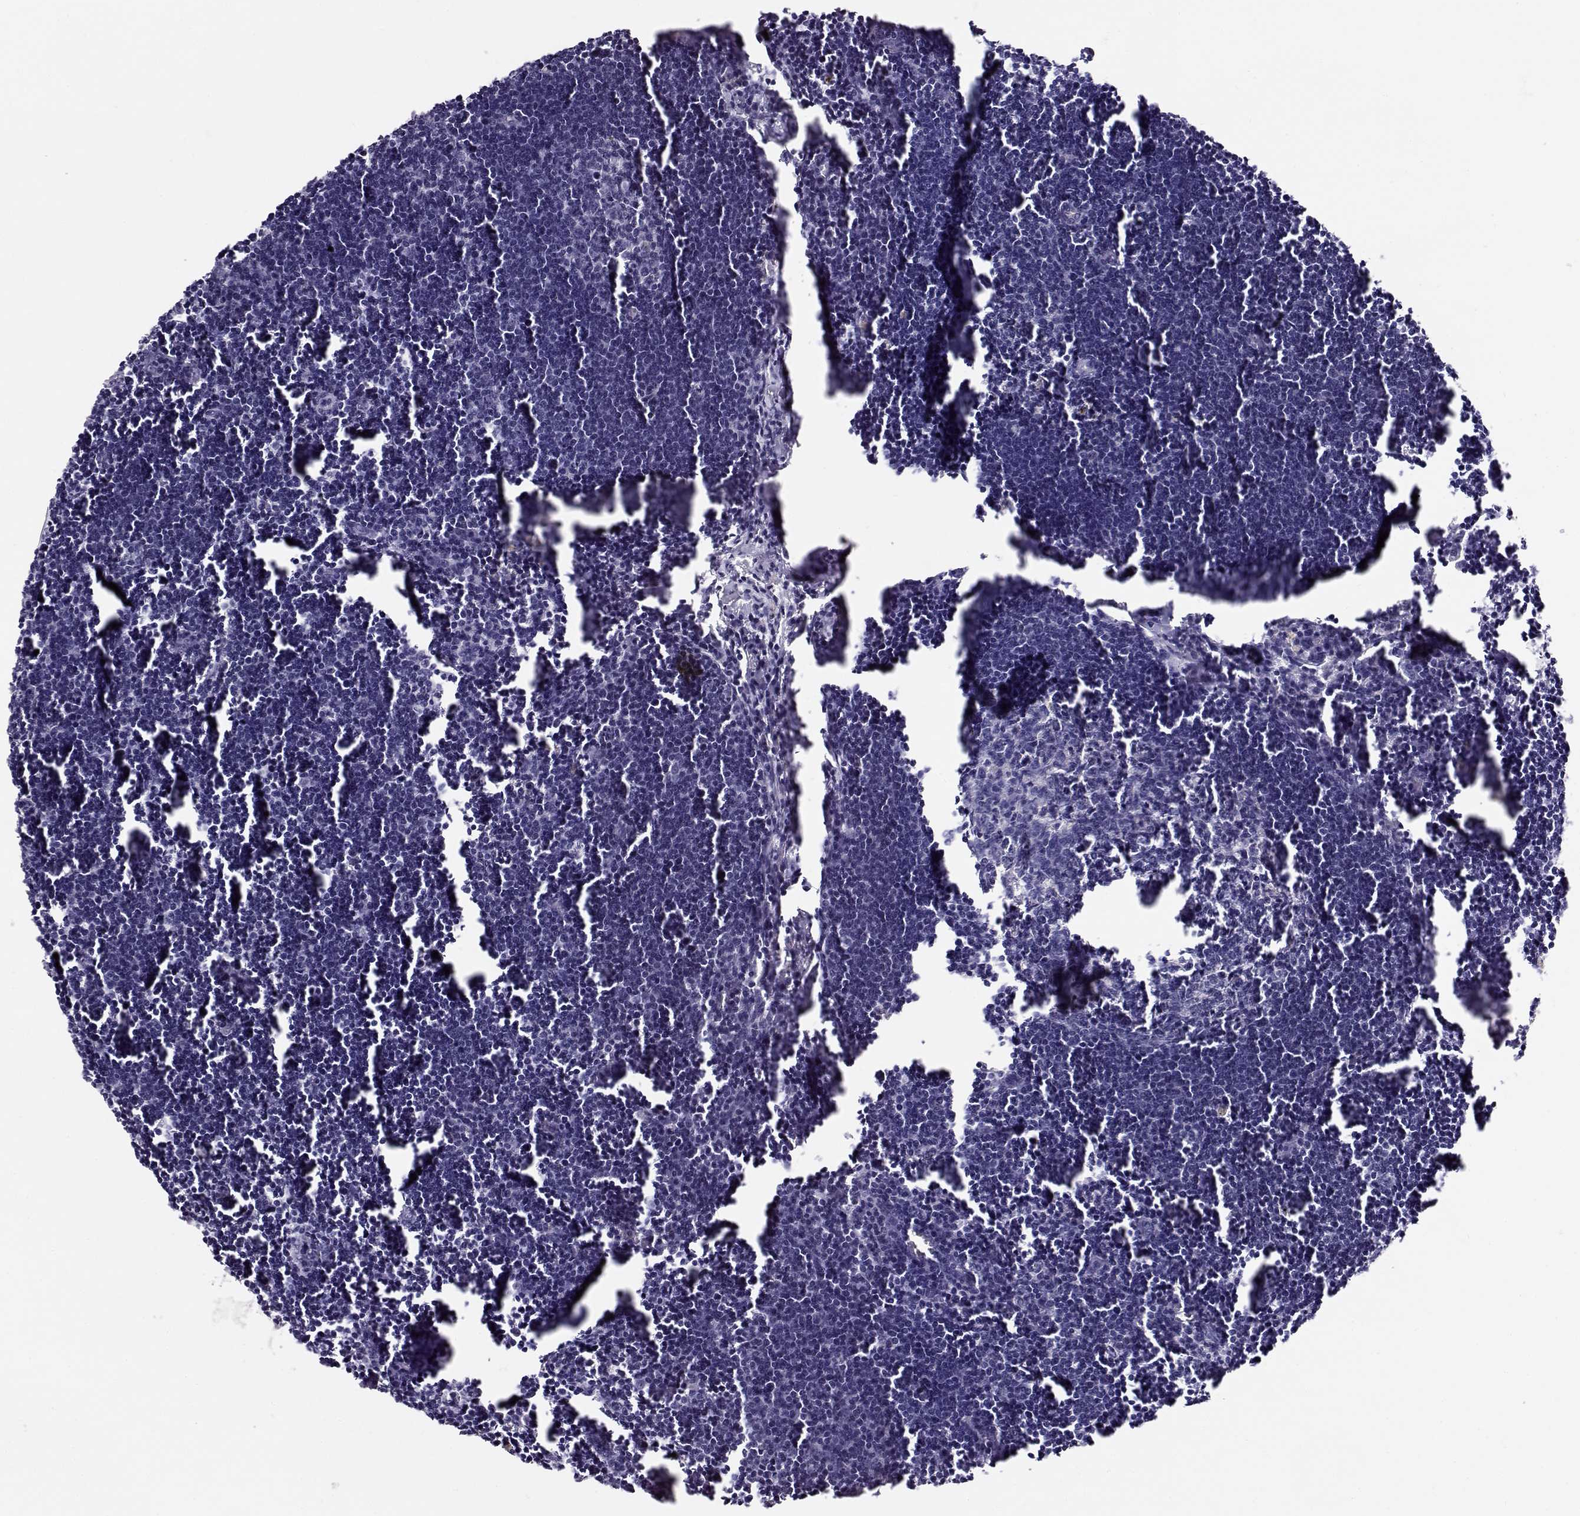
{"staining": {"intensity": "negative", "quantity": "none", "location": "none"}, "tissue": "lymph node", "cell_type": "Germinal center cells", "image_type": "normal", "snomed": [{"axis": "morphology", "description": "Normal tissue, NOS"}, {"axis": "topography", "description": "Lymph node"}], "caption": "Immunohistochemical staining of benign lymph node displays no significant expression in germinal center cells.", "gene": "CRX", "patient": {"sex": "male", "age": 55}}